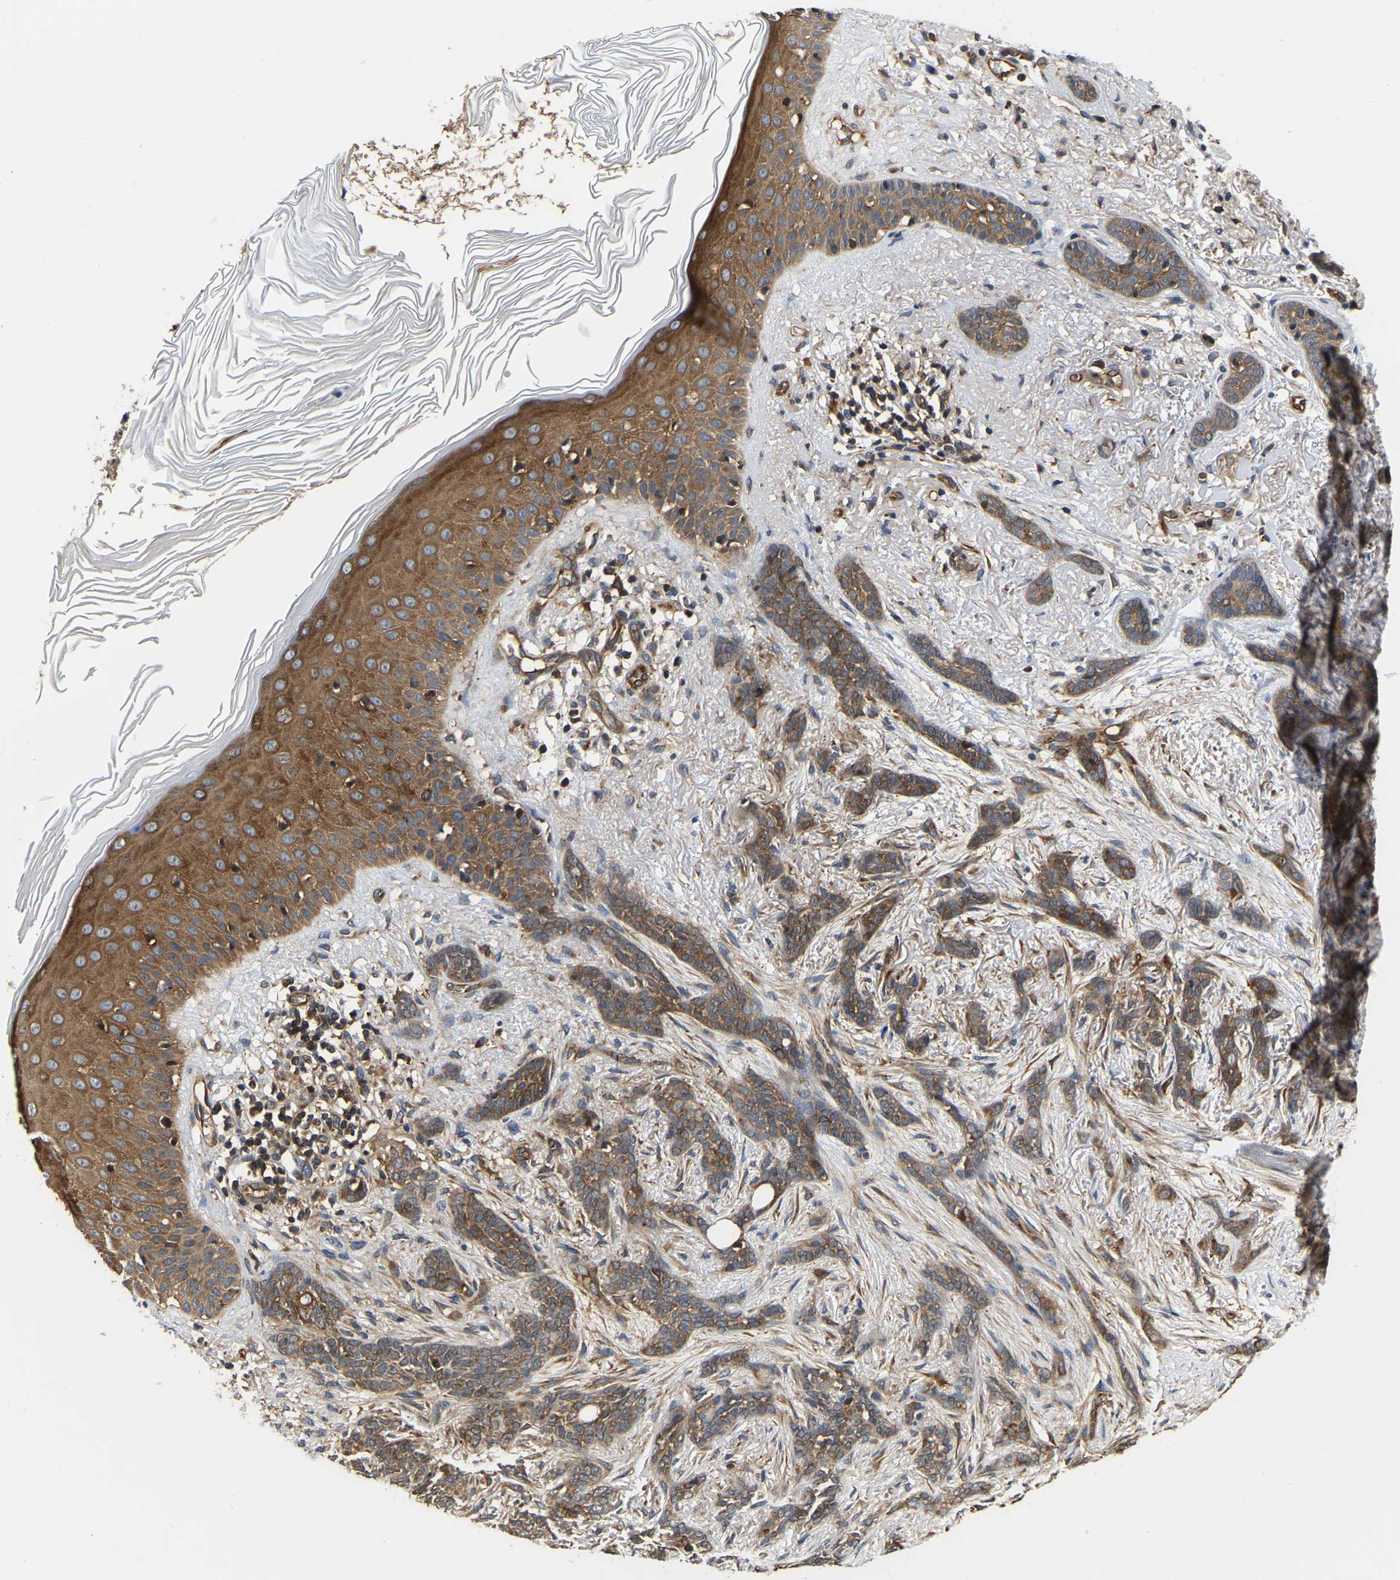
{"staining": {"intensity": "moderate", "quantity": ">75%", "location": "cytoplasmic/membranous"}, "tissue": "skin cancer", "cell_type": "Tumor cells", "image_type": "cancer", "snomed": [{"axis": "morphology", "description": "Basal cell carcinoma"}, {"axis": "morphology", "description": "Adnexal tumor, benign"}, {"axis": "topography", "description": "Skin"}], "caption": "IHC image of neoplastic tissue: human skin cancer stained using immunohistochemistry (IHC) shows medium levels of moderate protein expression localized specifically in the cytoplasmic/membranous of tumor cells, appearing as a cytoplasmic/membranous brown color.", "gene": "GARS1", "patient": {"sex": "female", "age": 42}}